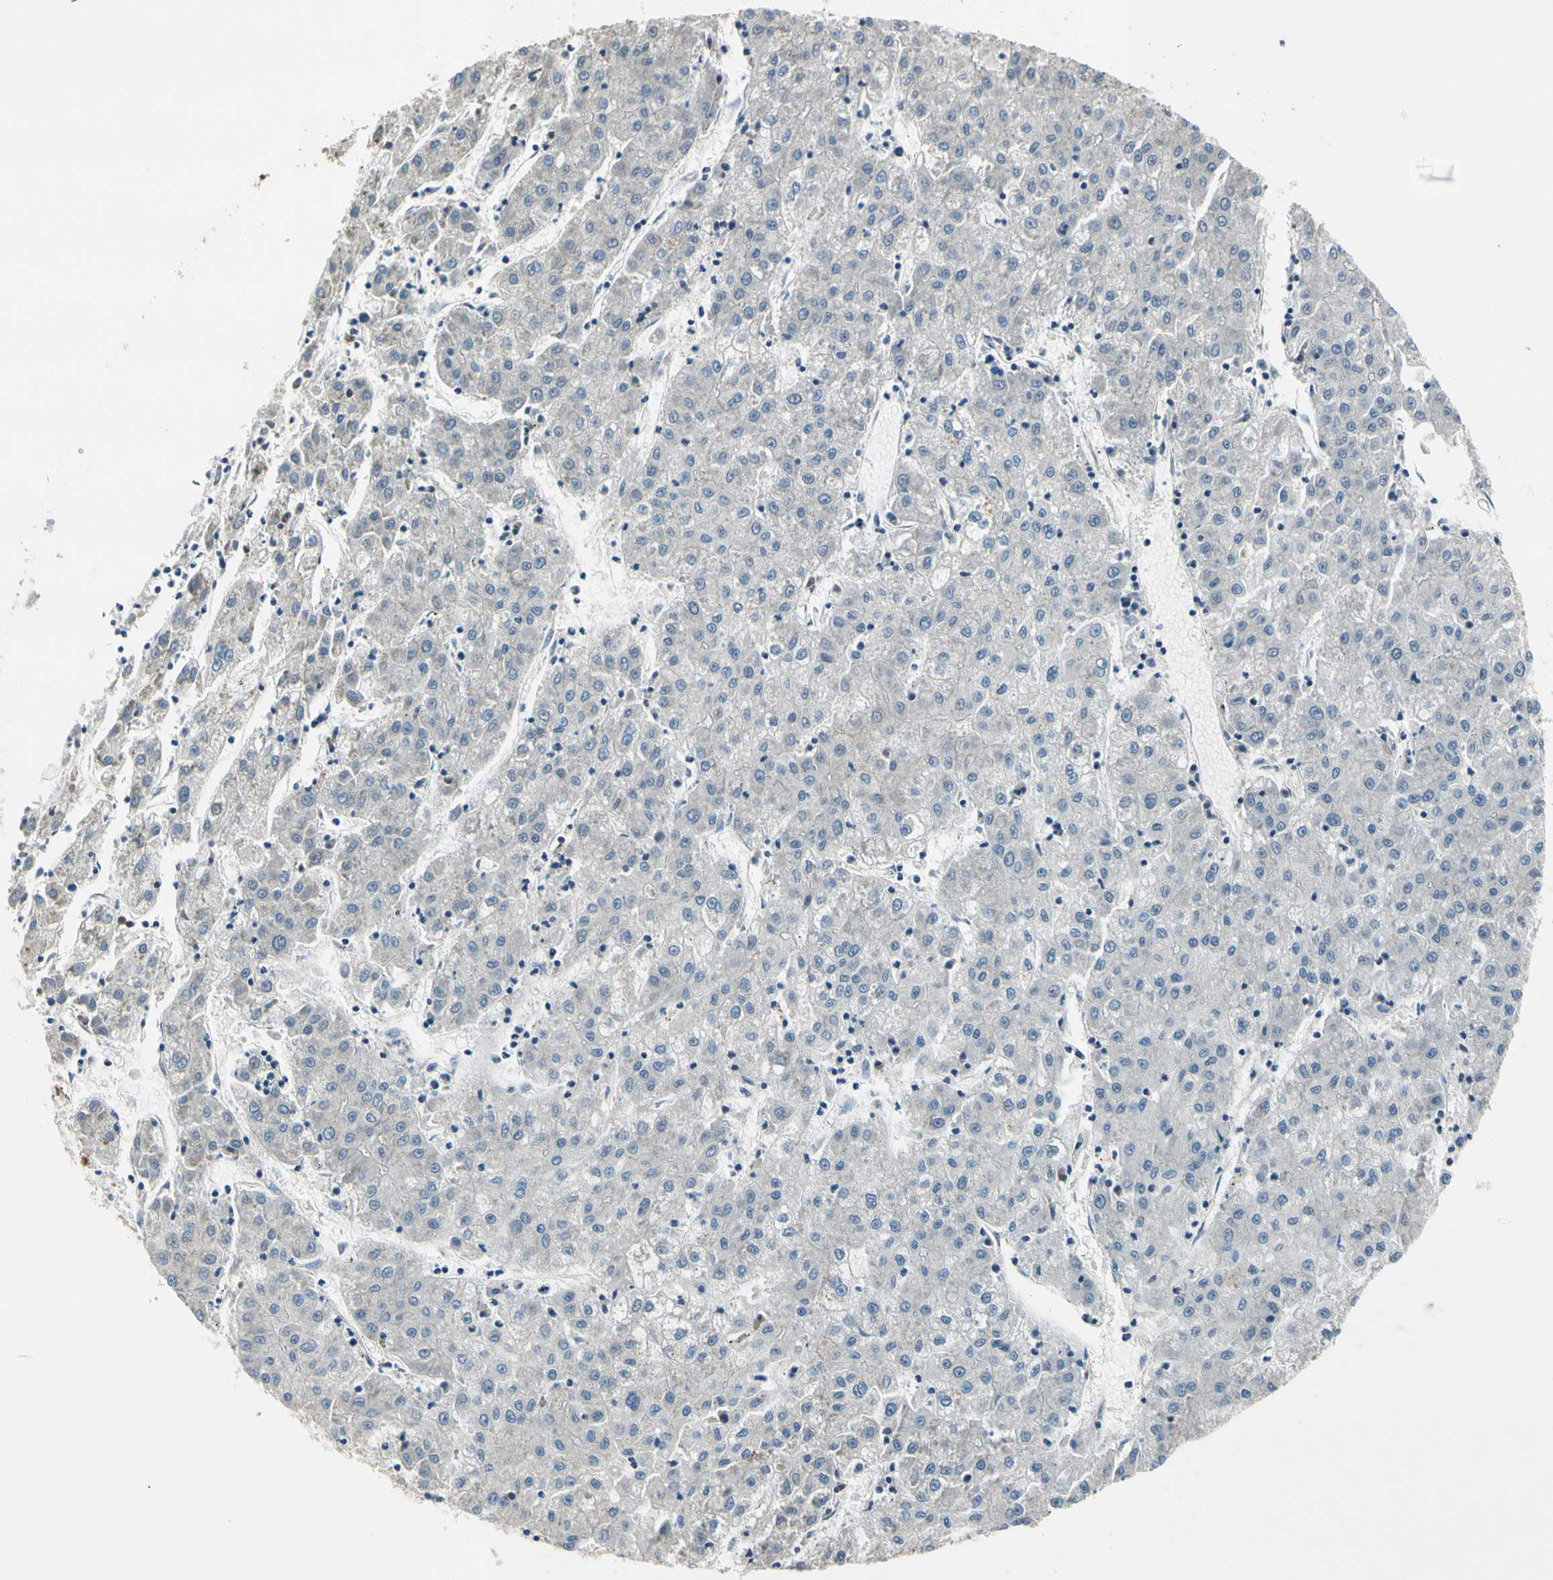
{"staining": {"intensity": "negative", "quantity": "none", "location": "none"}, "tissue": "liver cancer", "cell_type": "Tumor cells", "image_type": "cancer", "snomed": [{"axis": "morphology", "description": "Carcinoma, Hepatocellular, NOS"}, {"axis": "topography", "description": "Liver"}], "caption": "Immunohistochemistry (IHC) micrograph of hepatocellular carcinoma (liver) stained for a protein (brown), which demonstrates no staining in tumor cells. (DAB (3,3'-diaminobenzidine) IHC with hematoxylin counter stain).", "gene": "RPS6KB2", "patient": {"sex": "male", "age": 72}}